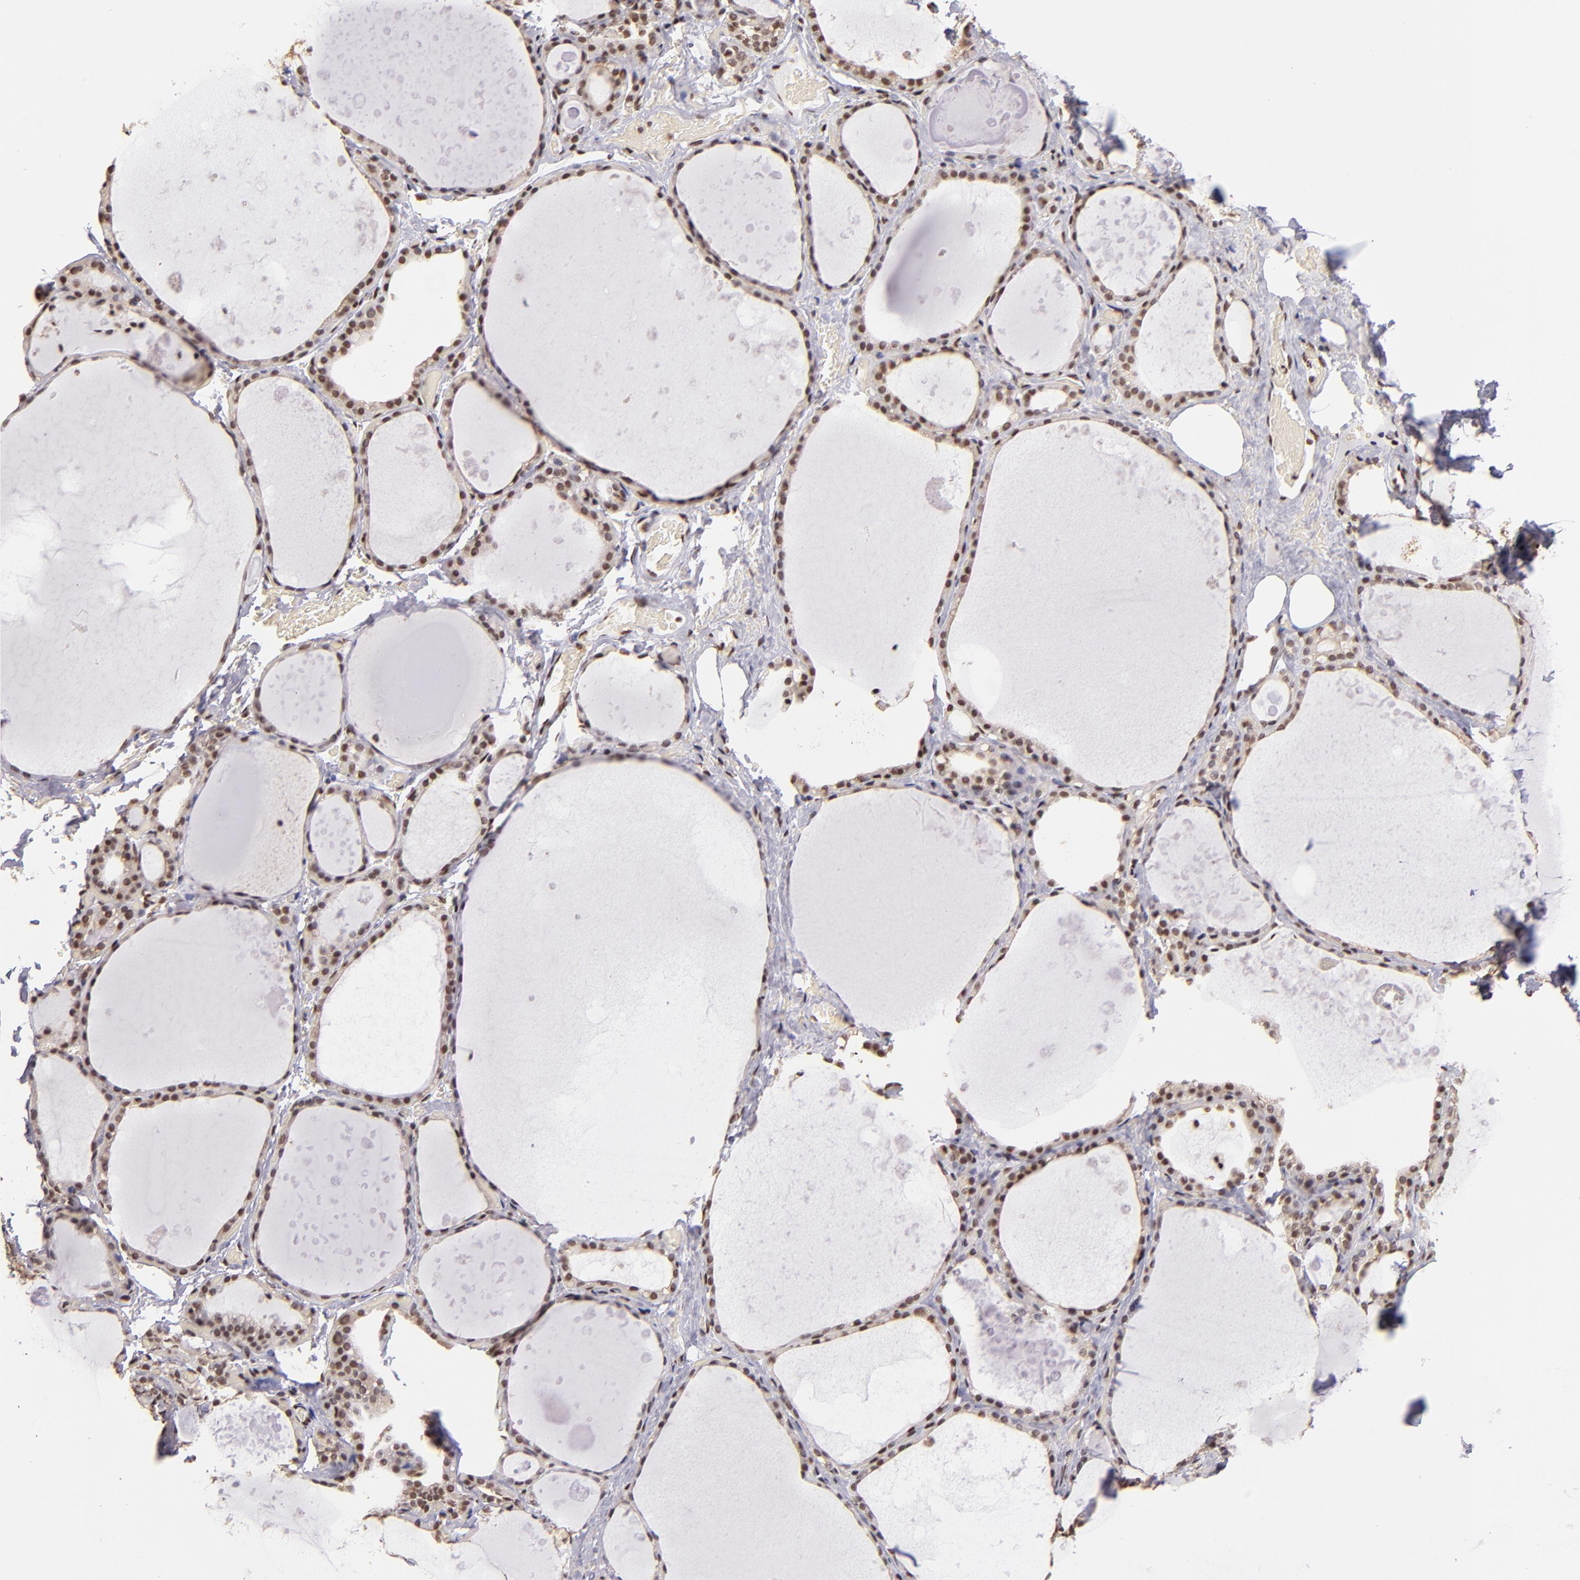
{"staining": {"intensity": "moderate", "quantity": ">75%", "location": "nuclear"}, "tissue": "thyroid gland", "cell_type": "Glandular cells", "image_type": "normal", "snomed": [{"axis": "morphology", "description": "Normal tissue, NOS"}, {"axis": "topography", "description": "Thyroid gland"}], "caption": "Glandular cells display medium levels of moderate nuclear positivity in about >75% of cells in normal thyroid gland.", "gene": "SP1", "patient": {"sex": "male", "age": 61}}